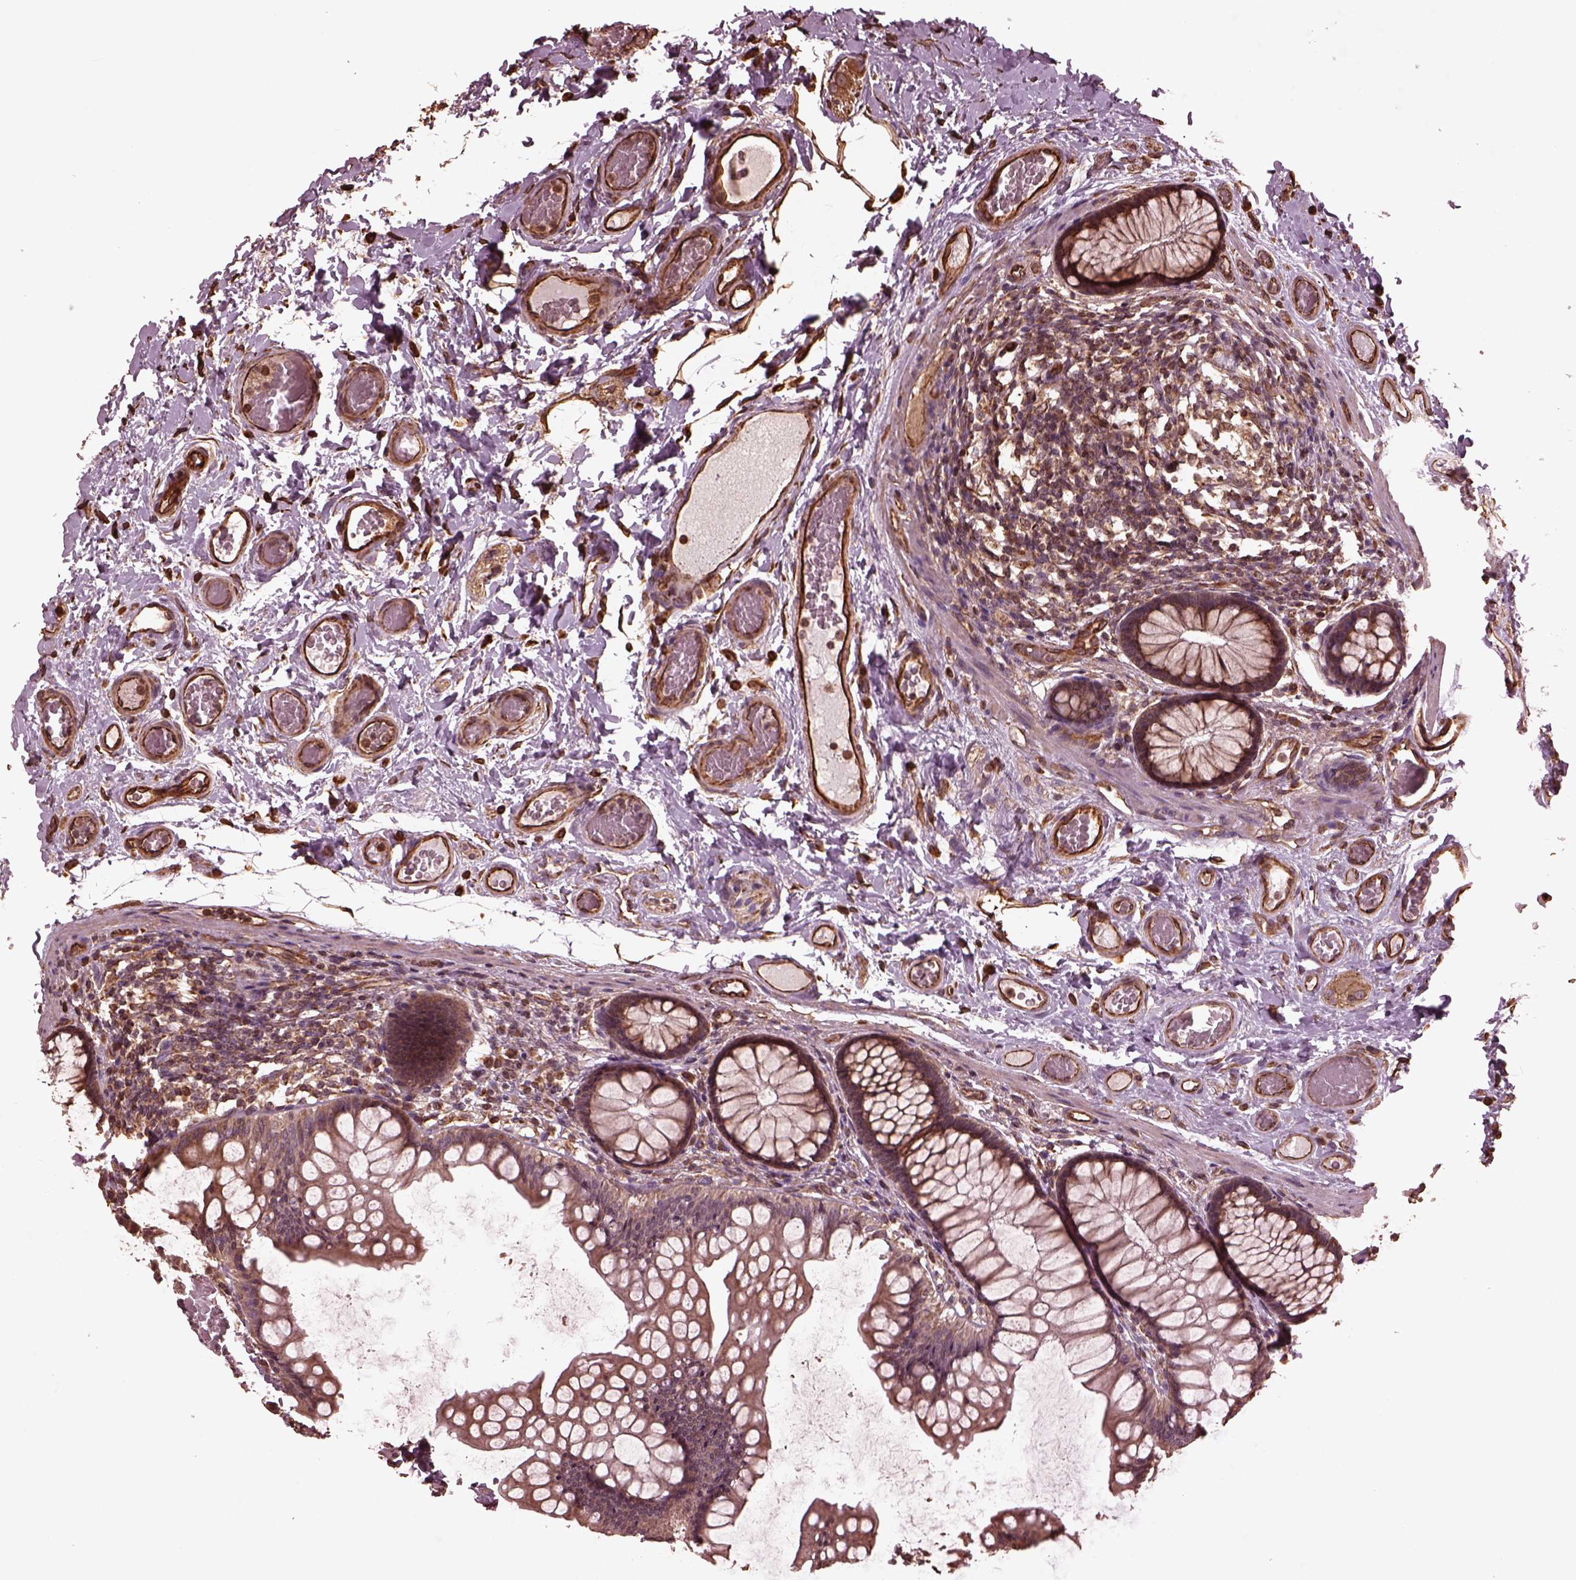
{"staining": {"intensity": "strong", "quantity": ">75%", "location": "cytoplasmic/membranous"}, "tissue": "colon", "cell_type": "Endothelial cells", "image_type": "normal", "snomed": [{"axis": "morphology", "description": "Normal tissue, NOS"}, {"axis": "topography", "description": "Colon"}], "caption": "High-magnification brightfield microscopy of benign colon stained with DAB (3,3'-diaminobenzidine) (brown) and counterstained with hematoxylin (blue). endothelial cells exhibit strong cytoplasmic/membranous positivity is appreciated in approximately>75% of cells. (DAB (3,3'-diaminobenzidine) IHC with brightfield microscopy, high magnification).", "gene": "GTPBP1", "patient": {"sex": "female", "age": 65}}